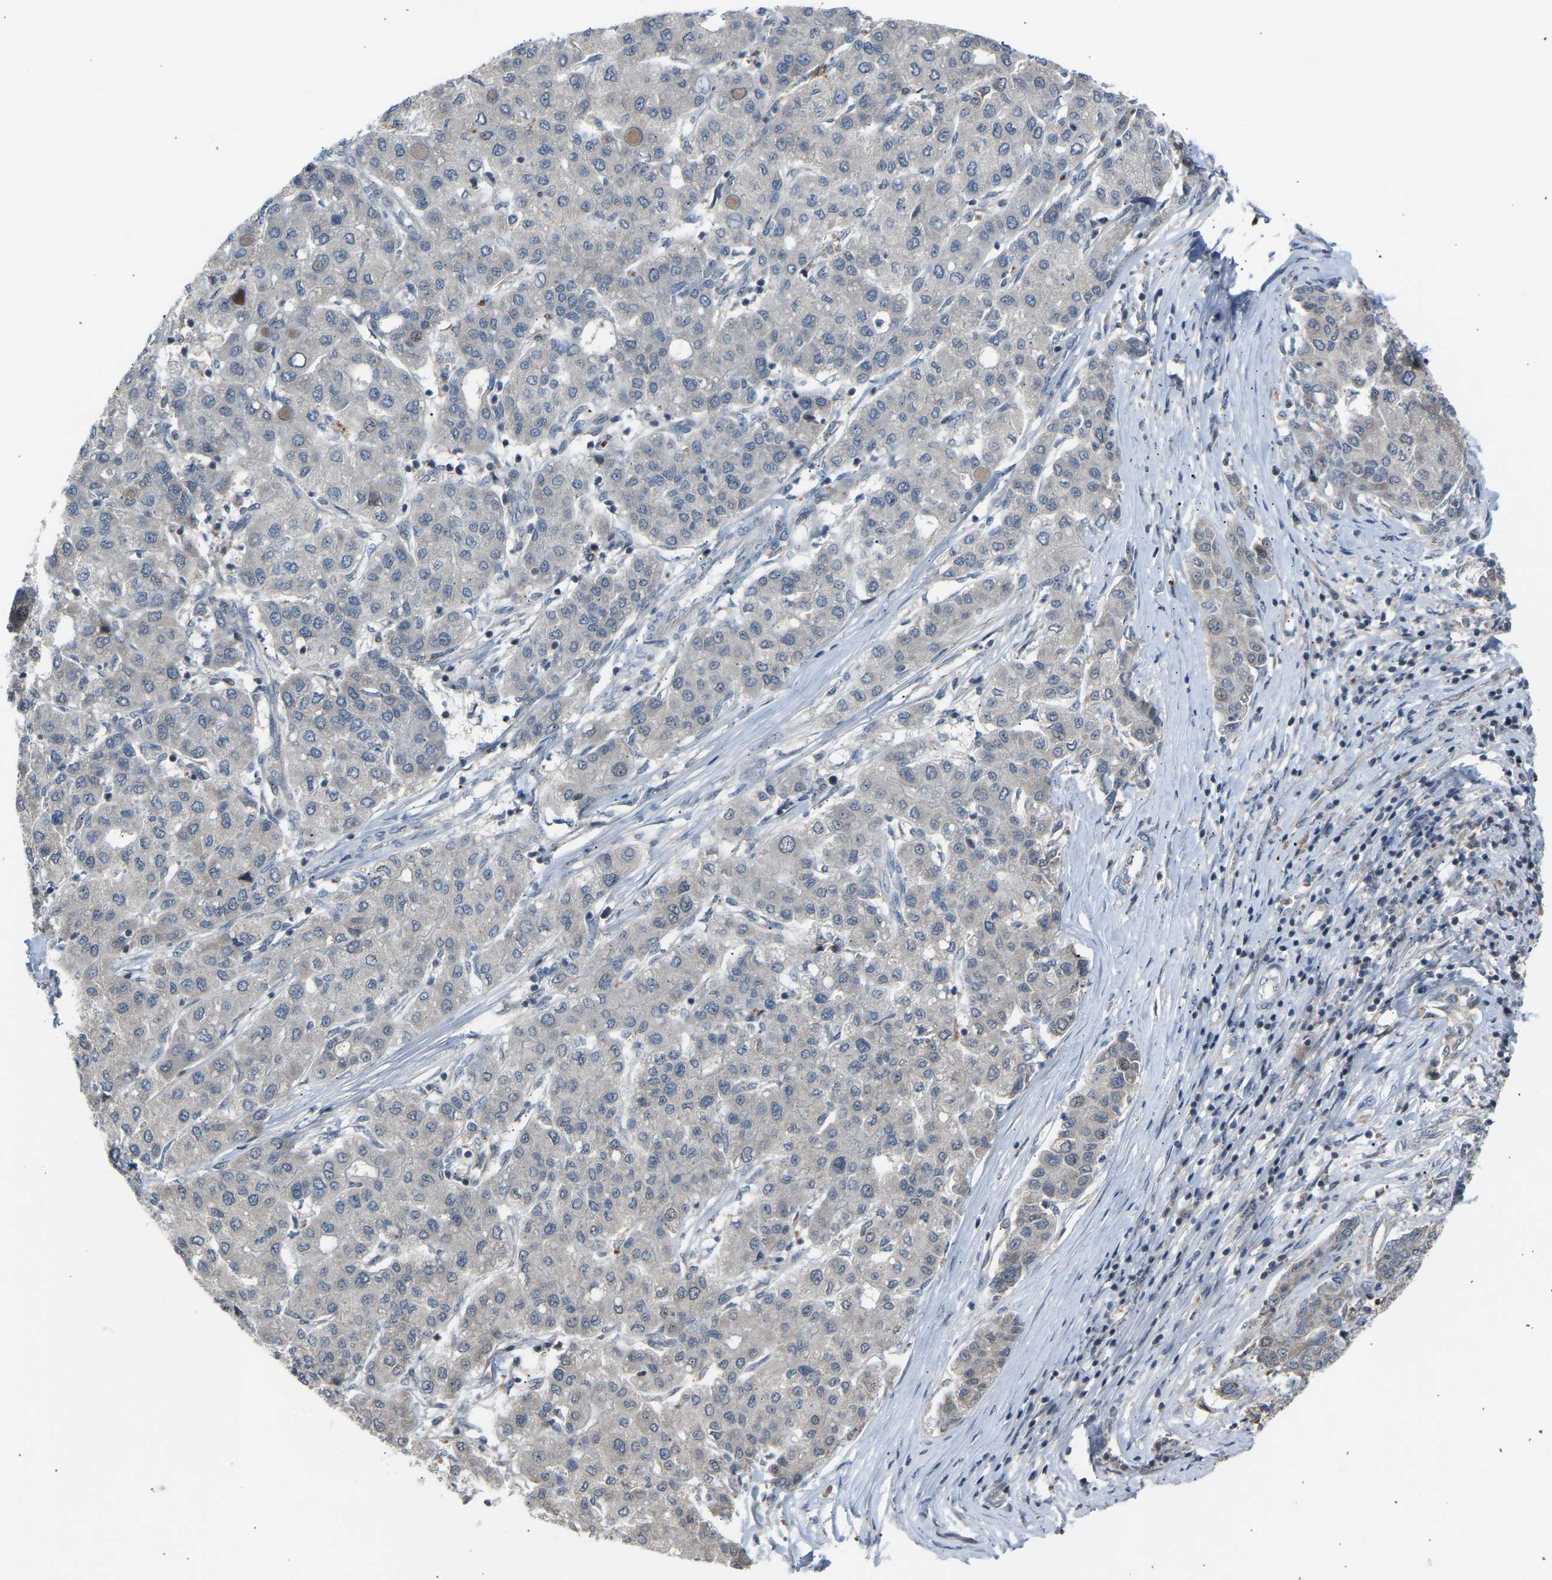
{"staining": {"intensity": "negative", "quantity": "none", "location": "none"}, "tissue": "liver cancer", "cell_type": "Tumor cells", "image_type": "cancer", "snomed": [{"axis": "morphology", "description": "Carcinoma, Hepatocellular, NOS"}, {"axis": "topography", "description": "Liver"}], "caption": "Liver cancer stained for a protein using immunohistochemistry shows no positivity tumor cells.", "gene": "SLIRP", "patient": {"sex": "male", "age": 65}}